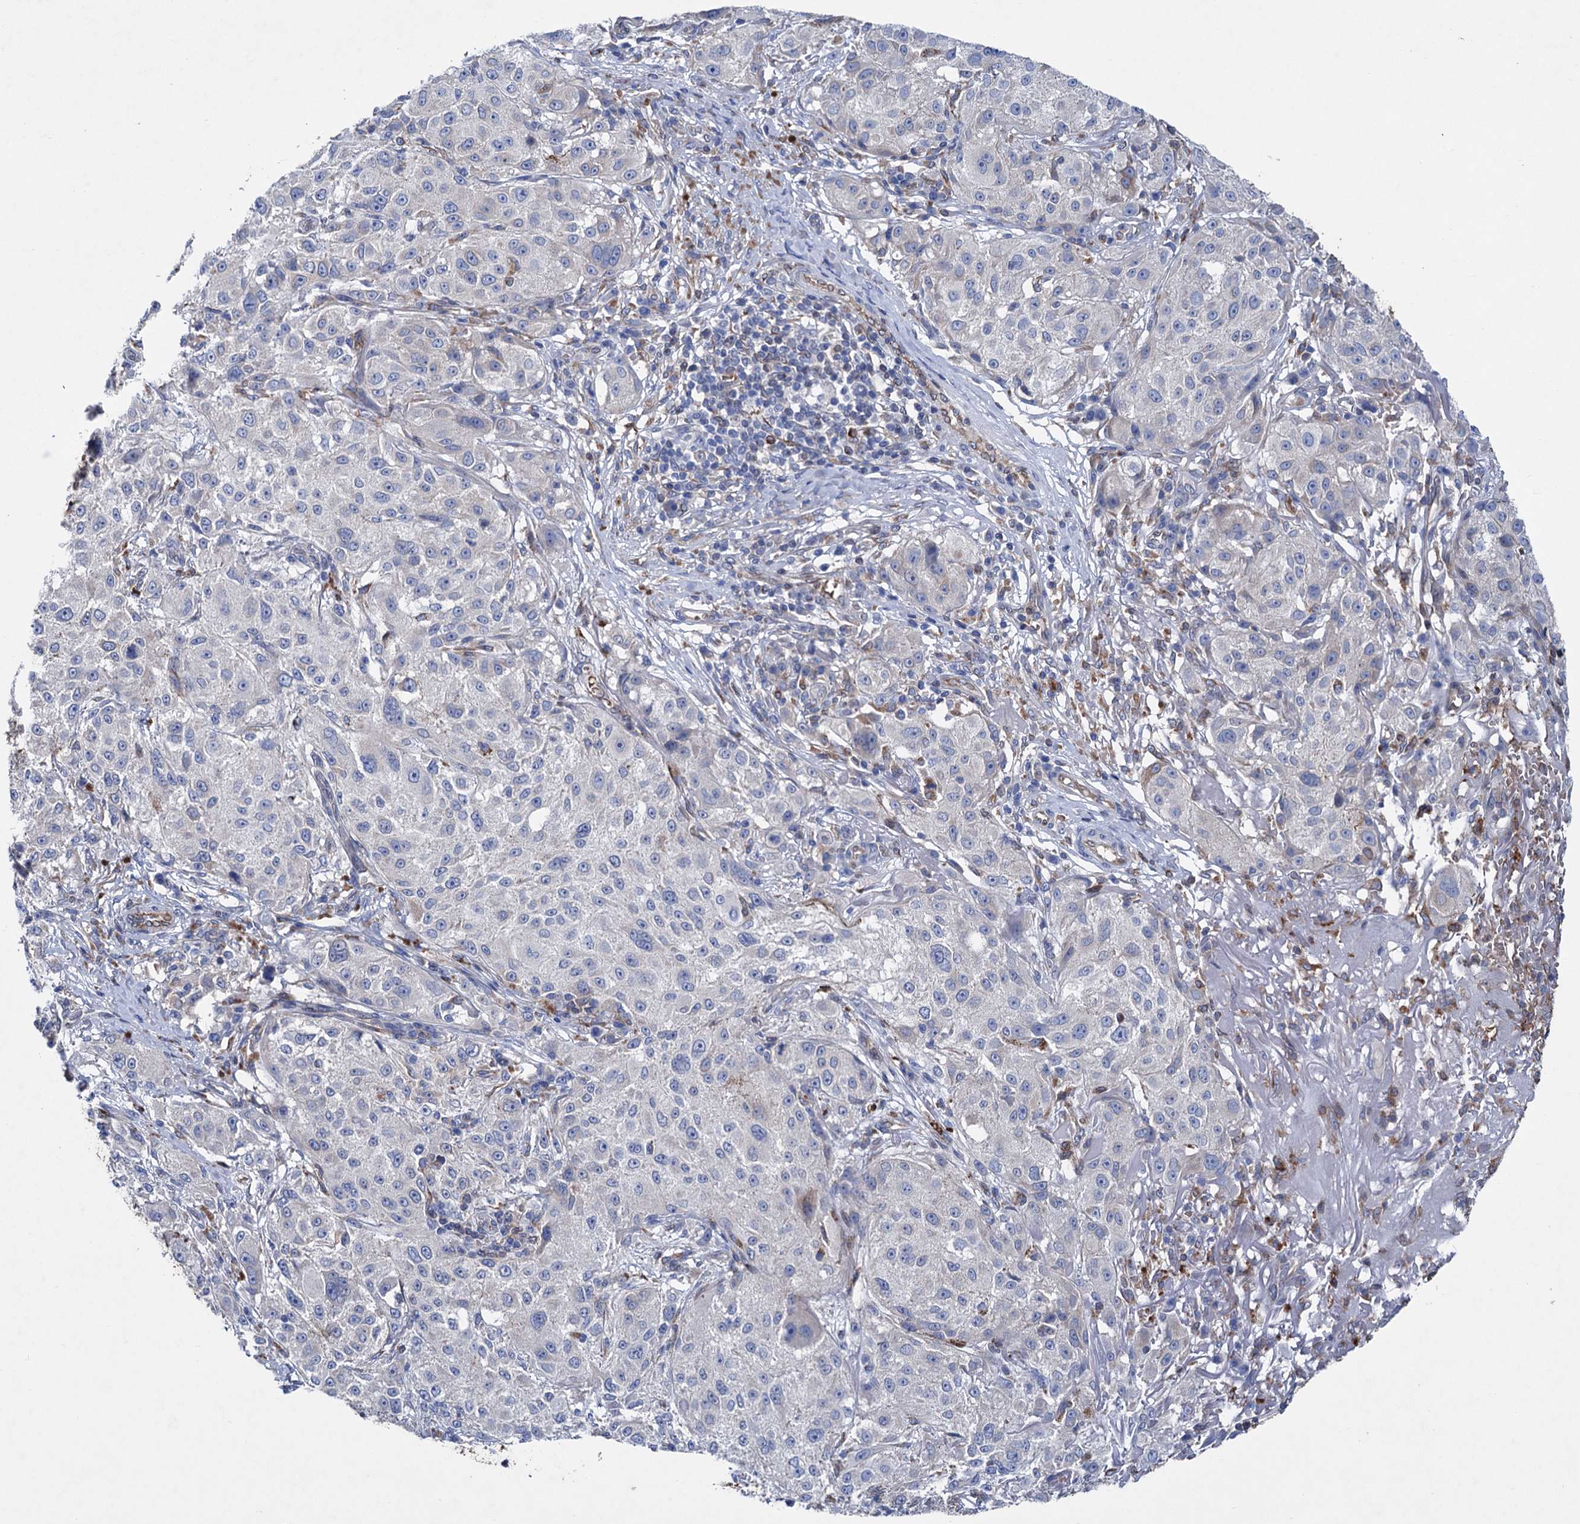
{"staining": {"intensity": "negative", "quantity": "none", "location": "none"}, "tissue": "melanoma", "cell_type": "Tumor cells", "image_type": "cancer", "snomed": [{"axis": "morphology", "description": "Necrosis, NOS"}, {"axis": "morphology", "description": "Malignant melanoma, NOS"}, {"axis": "topography", "description": "Skin"}], "caption": "DAB immunohistochemical staining of melanoma displays no significant positivity in tumor cells.", "gene": "STING1", "patient": {"sex": "female", "age": 87}}